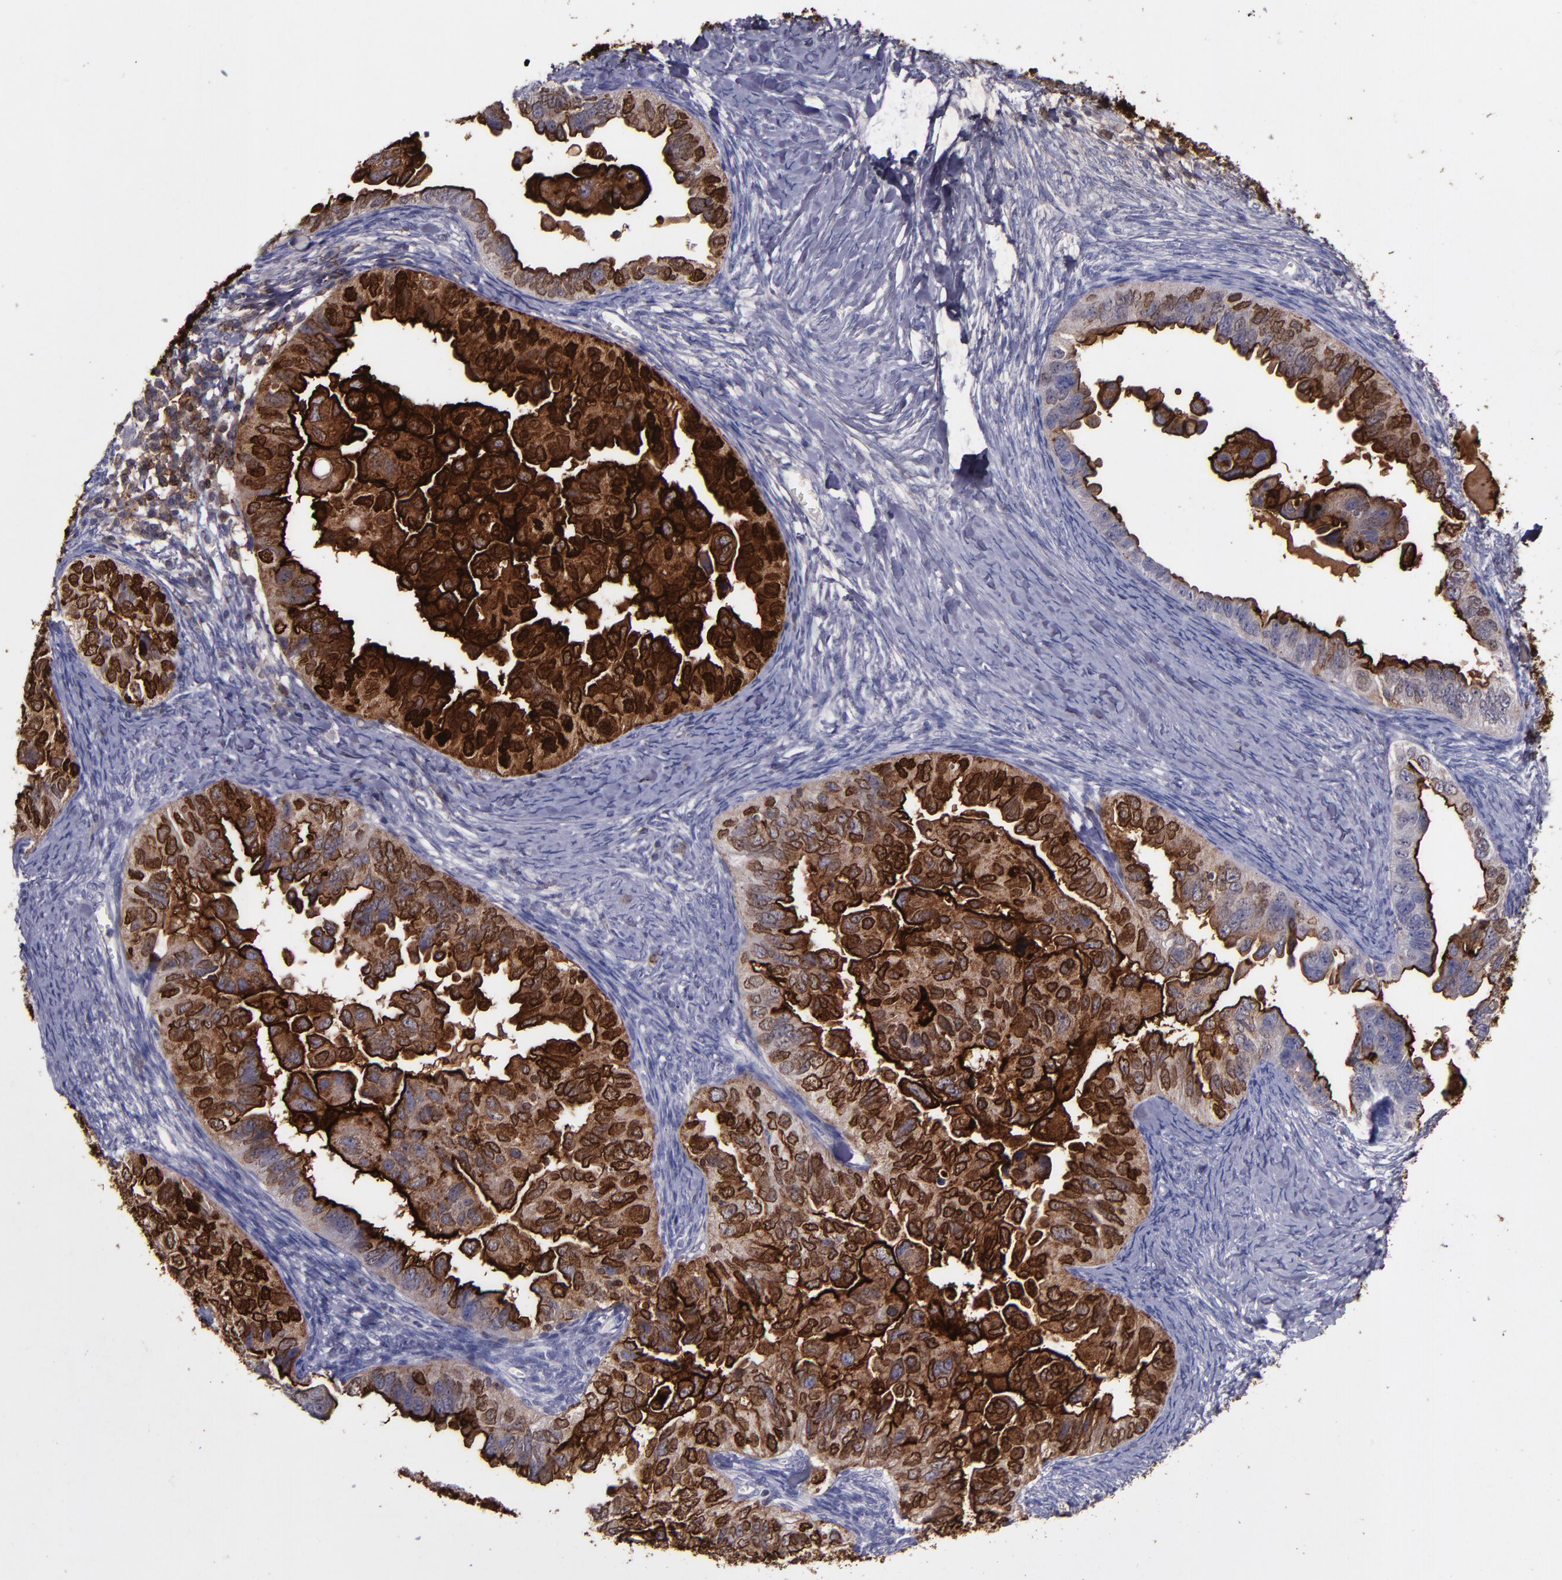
{"staining": {"intensity": "strong", "quantity": ">75%", "location": "cytoplasmic/membranous"}, "tissue": "ovarian cancer", "cell_type": "Tumor cells", "image_type": "cancer", "snomed": [{"axis": "morphology", "description": "Cystadenocarcinoma, serous, NOS"}, {"axis": "topography", "description": "Ovary"}], "caption": "Immunohistochemical staining of serous cystadenocarcinoma (ovarian) demonstrates high levels of strong cytoplasmic/membranous protein expression in approximately >75% of tumor cells.", "gene": "MFGE8", "patient": {"sex": "female", "age": 82}}